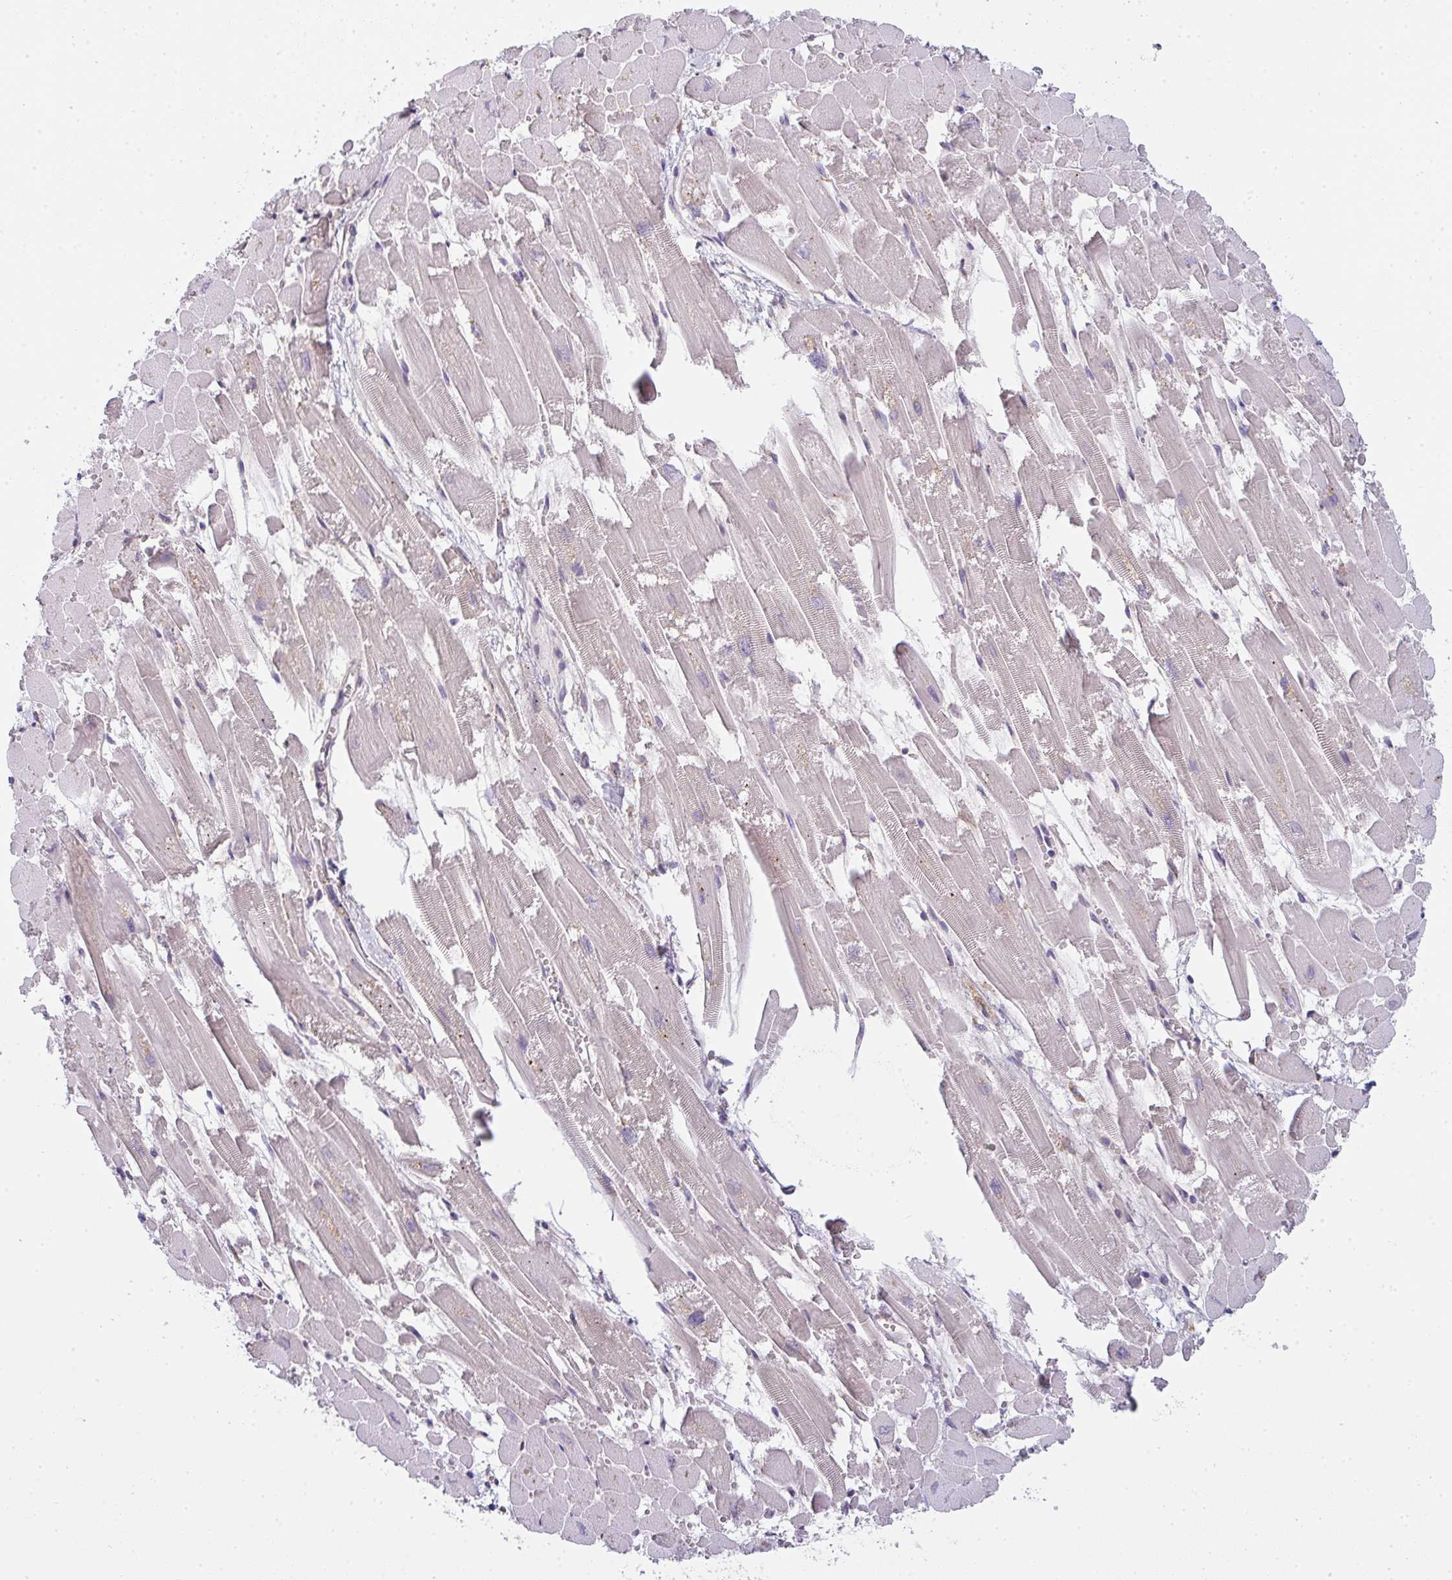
{"staining": {"intensity": "negative", "quantity": "none", "location": "none"}, "tissue": "heart muscle", "cell_type": "Cardiomyocytes", "image_type": "normal", "snomed": [{"axis": "morphology", "description": "Normal tissue, NOS"}, {"axis": "topography", "description": "Heart"}], "caption": "Immunohistochemistry (IHC) micrograph of benign heart muscle stained for a protein (brown), which displays no expression in cardiomyocytes.", "gene": "SNX5", "patient": {"sex": "female", "age": 52}}